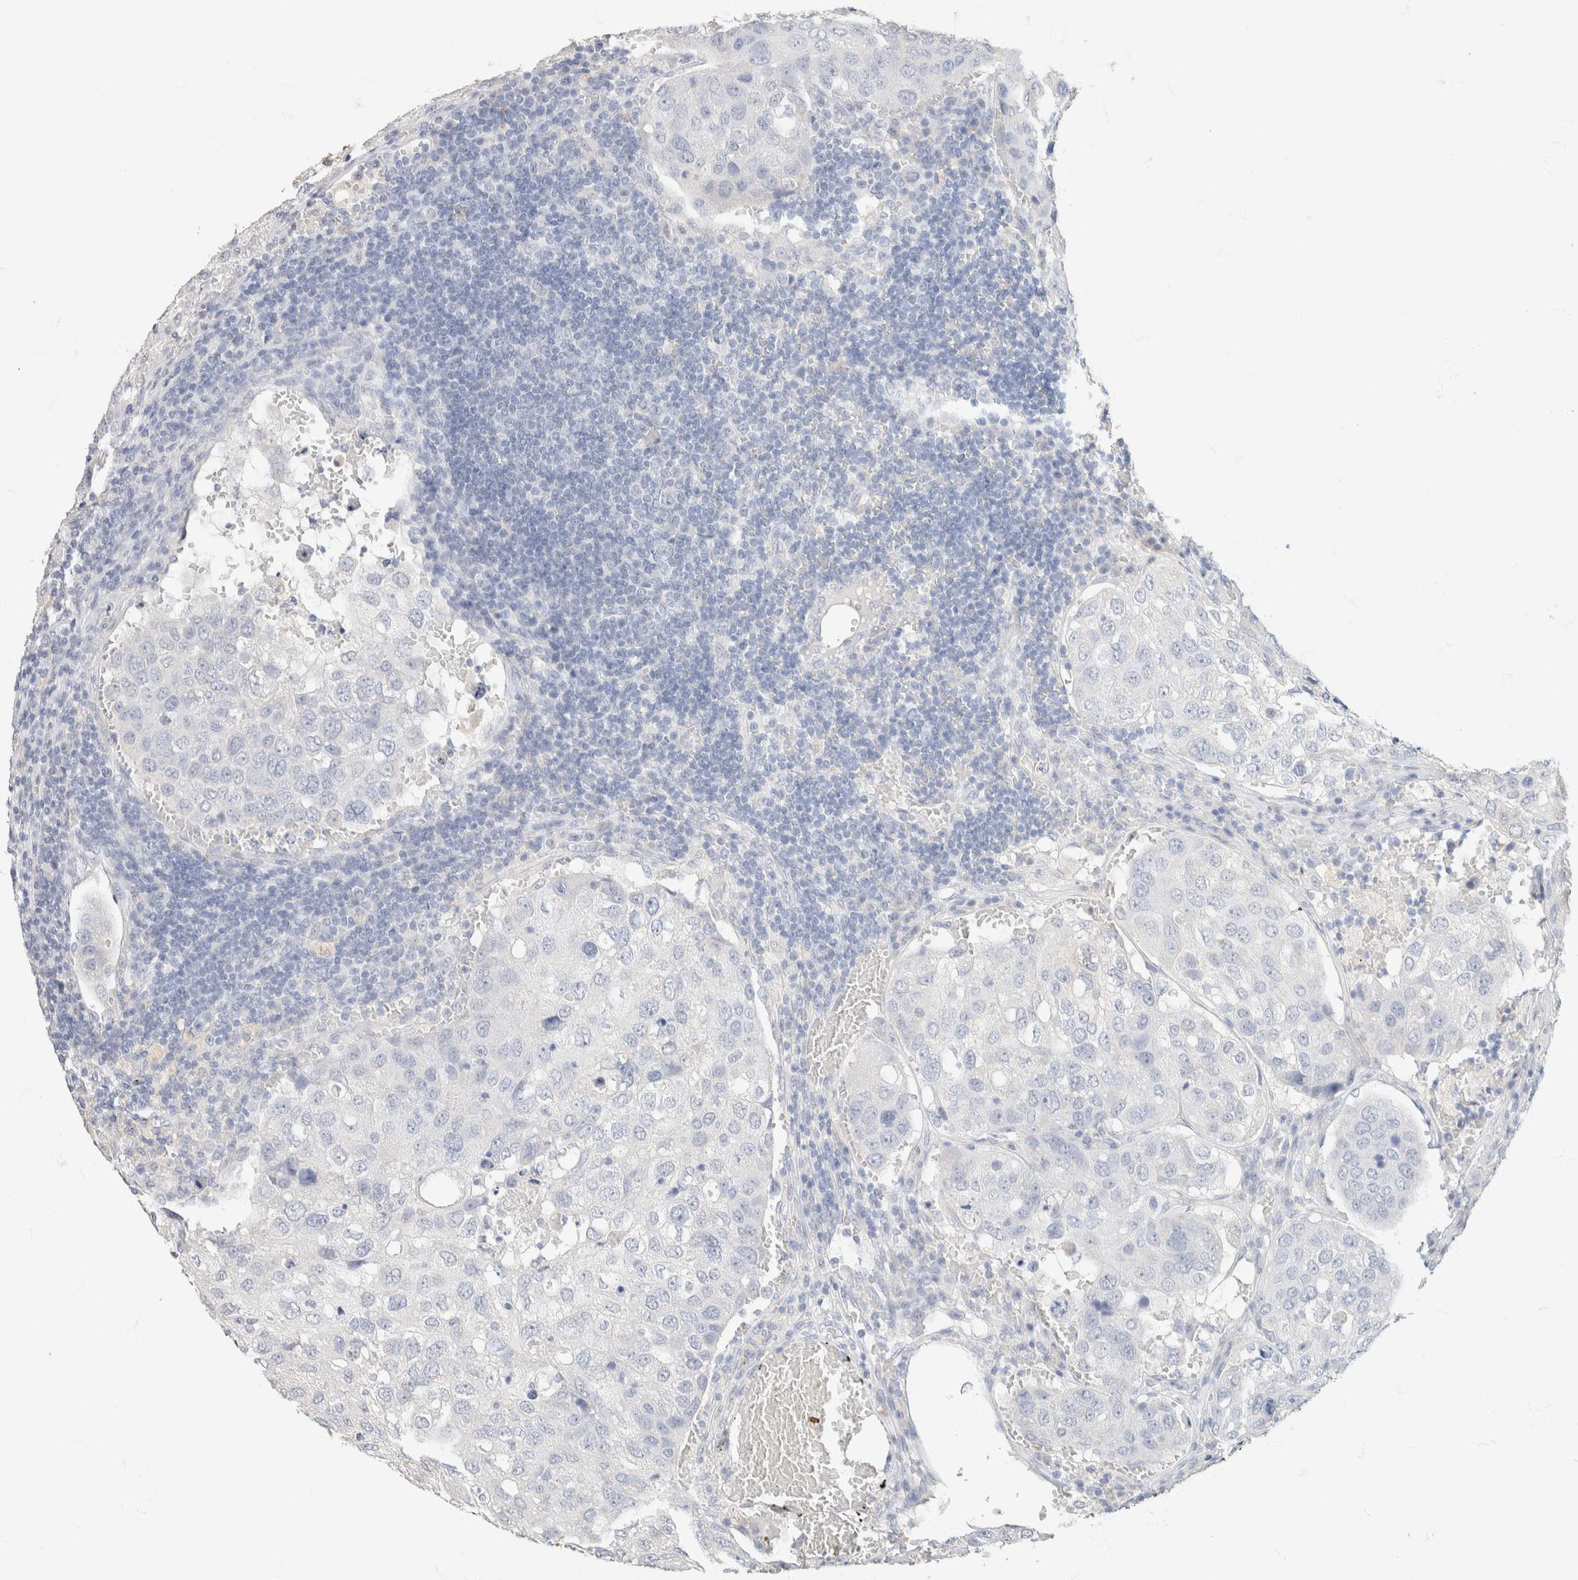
{"staining": {"intensity": "negative", "quantity": "none", "location": "none"}, "tissue": "urothelial cancer", "cell_type": "Tumor cells", "image_type": "cancer", "snomed": [{"axis": "morphology", "description": "Urothelial carcinoma, High grade"}, {"axis": "topography", "description": "Lymph node"}, {"axis": "topography", "description": "Urinary bladder"}], "caption": "Tumor cells are negative for protein expression in human urothelial cancer.", "gene": "CA12", "patient": {"sex": "male", "age": 51}}